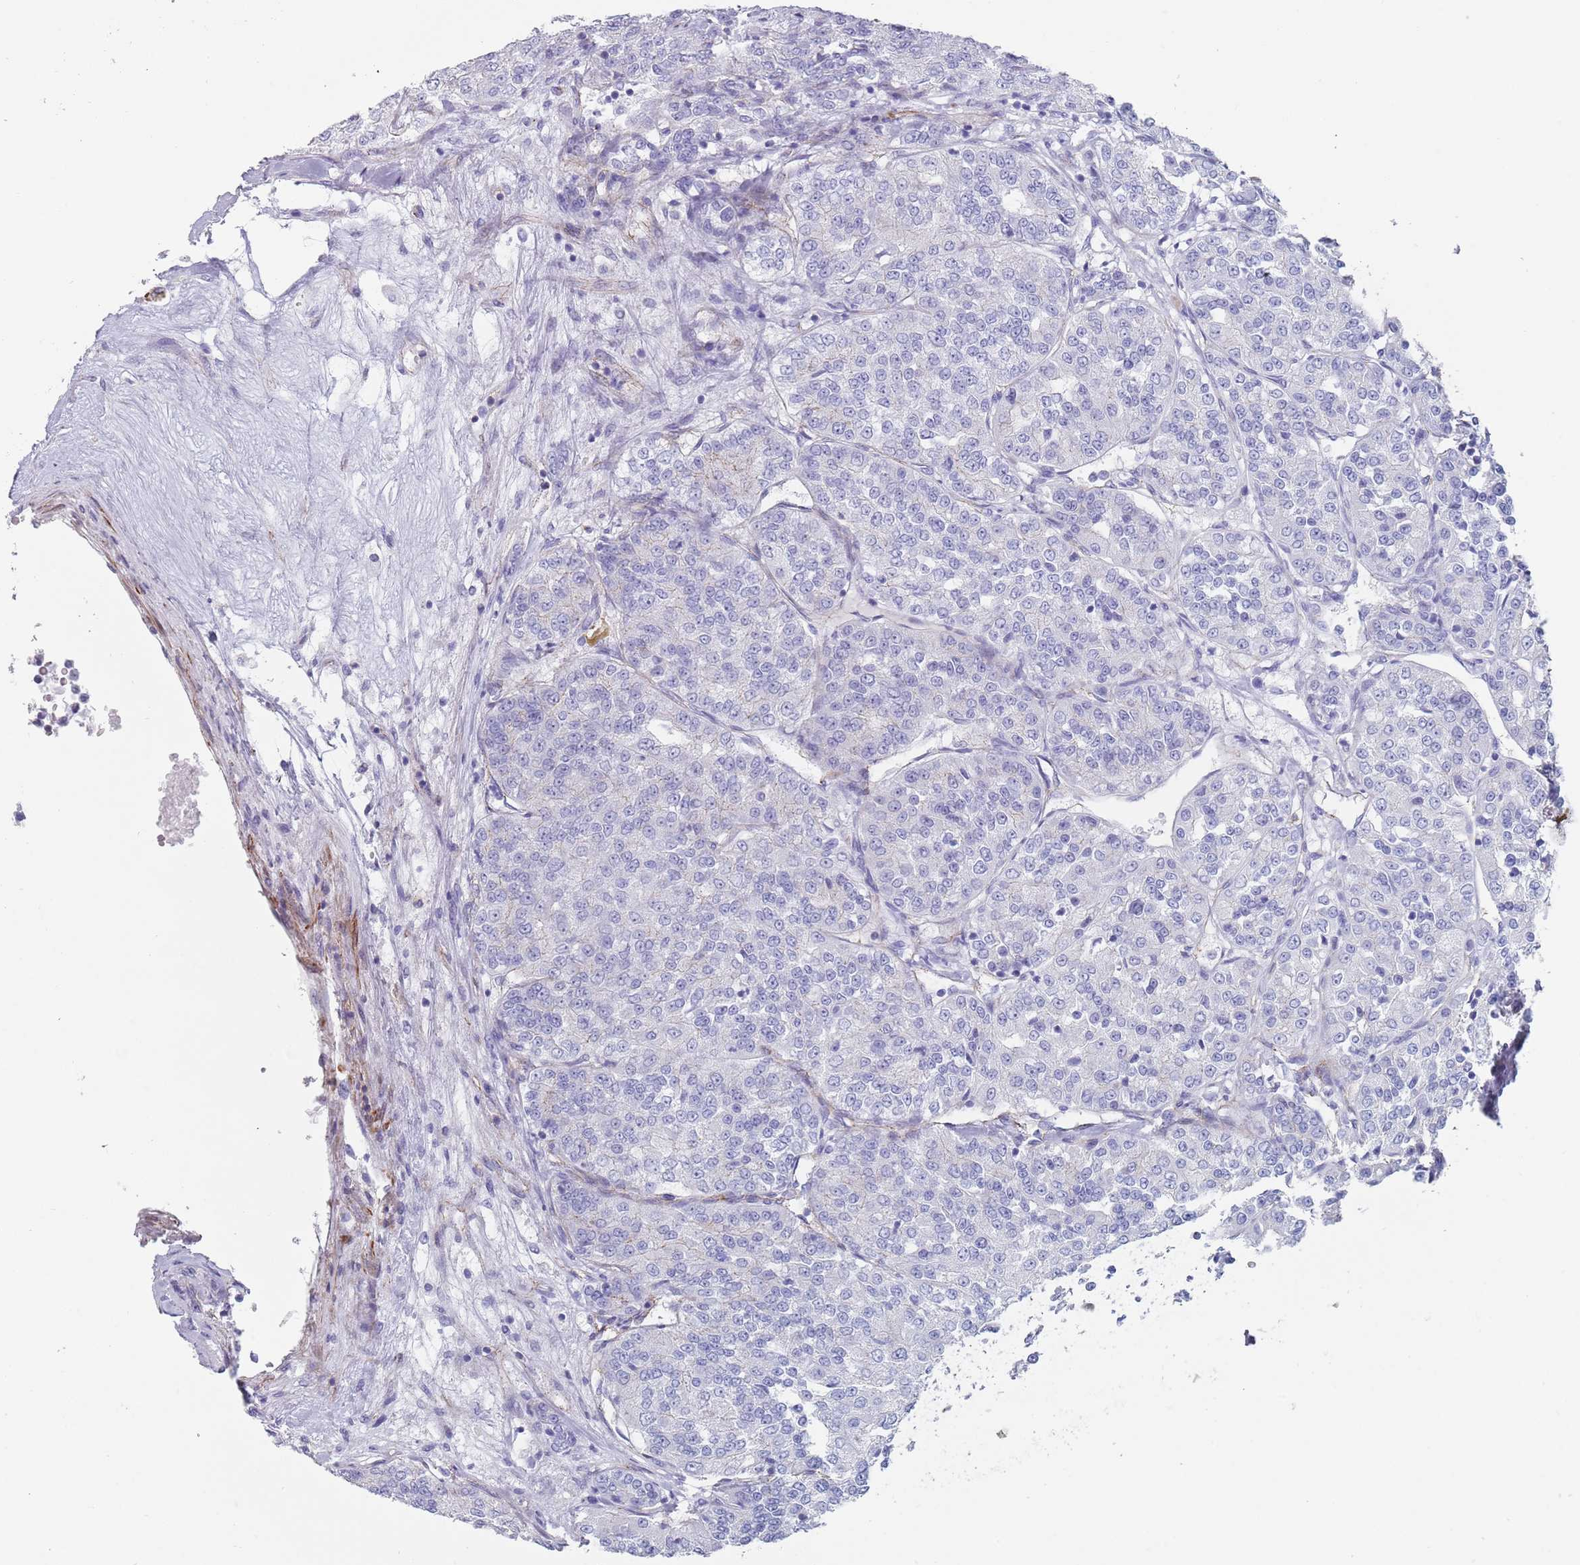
{"staining": {"intensity": "negative", "quantity": "none", "location": "none"}, "tissue": "renal cancer", "cell_type": "Tumor cells", "image_type": "cancer", "snomed": [{"axis": "morphology", "description": "Adenocarcinoma, NOS"}, {"axis": "topography", "description": "Kidney"}], "caption": "Tumor cells are negative for protein expression in human renal adenocarcinoma. Nuclei are stained in blue.", "gene": "OR5A2", "patient": {"sex": "female", "age": 63}}